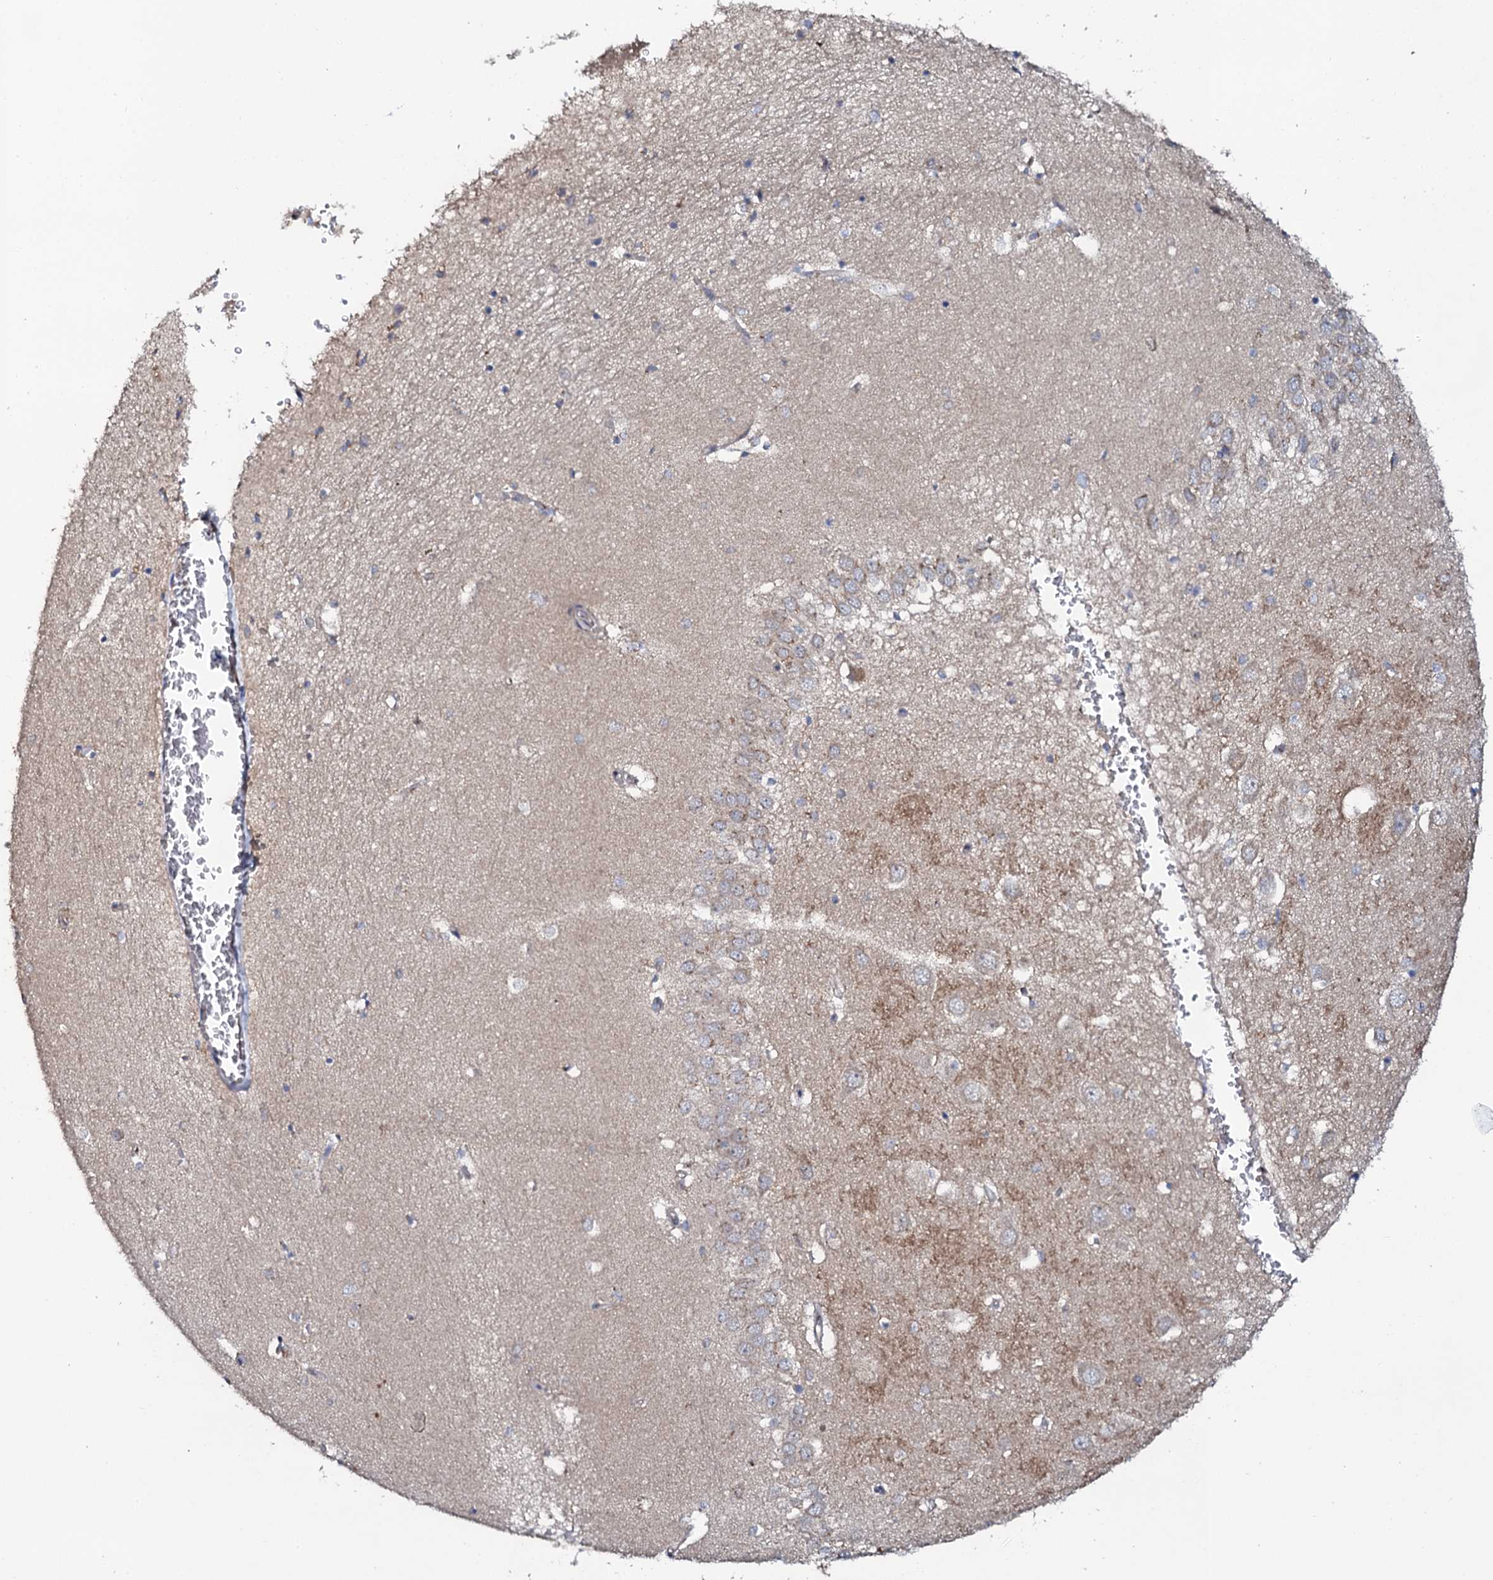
{"staining": {"intensity": "negative", "quantity": "none", "location": "none"}, "tissue": "hippocampus", "cell_type": "Glial cells", "image_type": "normal", "snomed": [{"axis": "morphology", "description": "Normal tissue, NOS"}, {"axis": "topography", "description": "Hippocampus"}], "caption": "DAB immunohistochemical staining of benign hippocampus exhibits no significant positivity in glial cells. (Brightfield microscopy of DAB (3,3'-diaminobenzidine) IHC at high magnification).", "gene": "GLCE", "patient": {"sex": "female", "age": 64}}